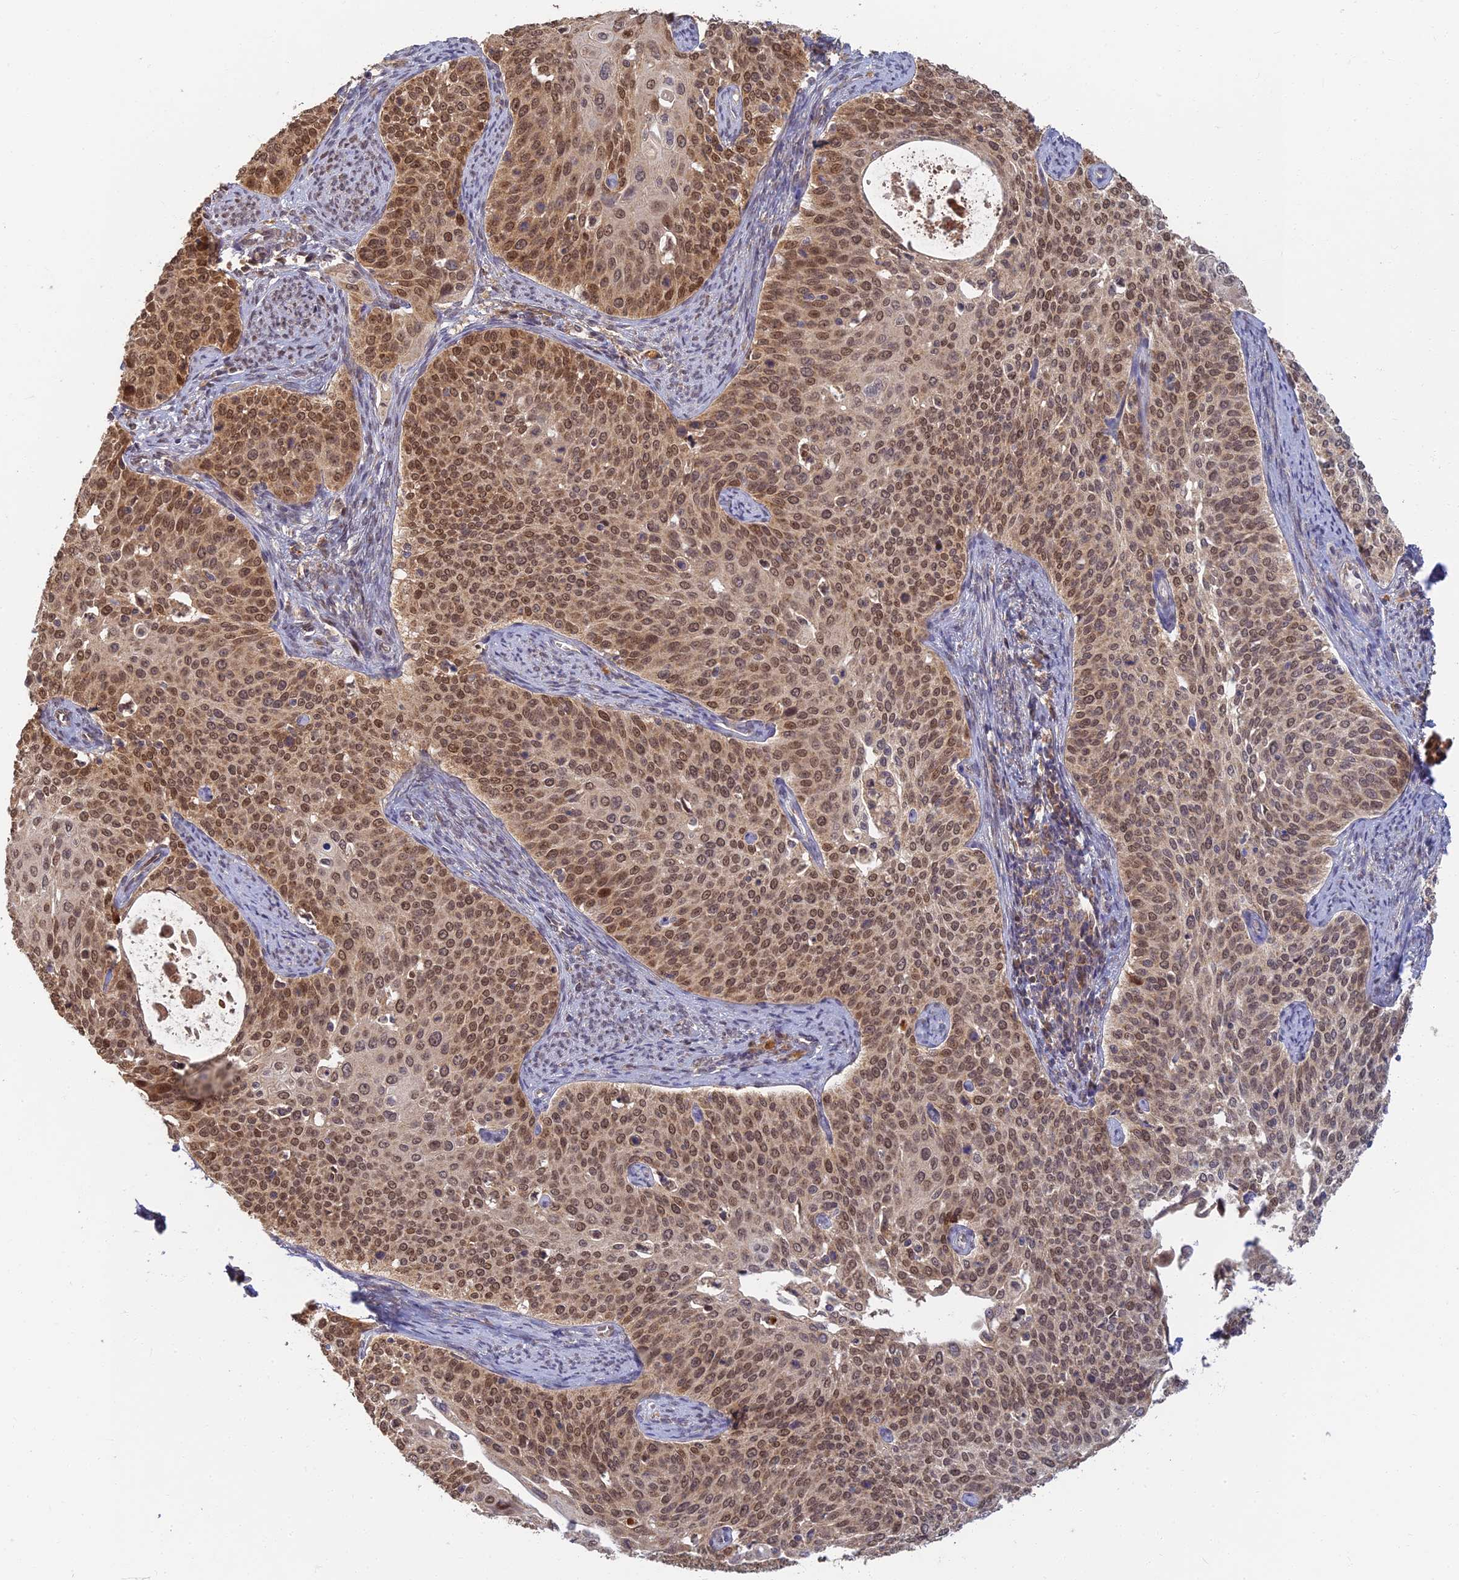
{"staining": {"intensity": "moderate", "quantity": ">75%", "location": "cytoplasmic/membranous"}, "tissue": "cervical cancer", "cell_type": "Tumor cells", "image_type": "cancer", "snomed": [{"axis": "morphology", "description": "Squamous cell carcinoma, NOS"}, {"axis": "topography", "description": "Cervix"}], "caption": "Protein analysis of cervical cancer (squamous cell carcinoma) tissue reveals moderate cytoplasmic/membranous staining in approximately >75% of tumor cells.", "gene": "RGL3", "patient": {"sex": "female", "age": 44}}